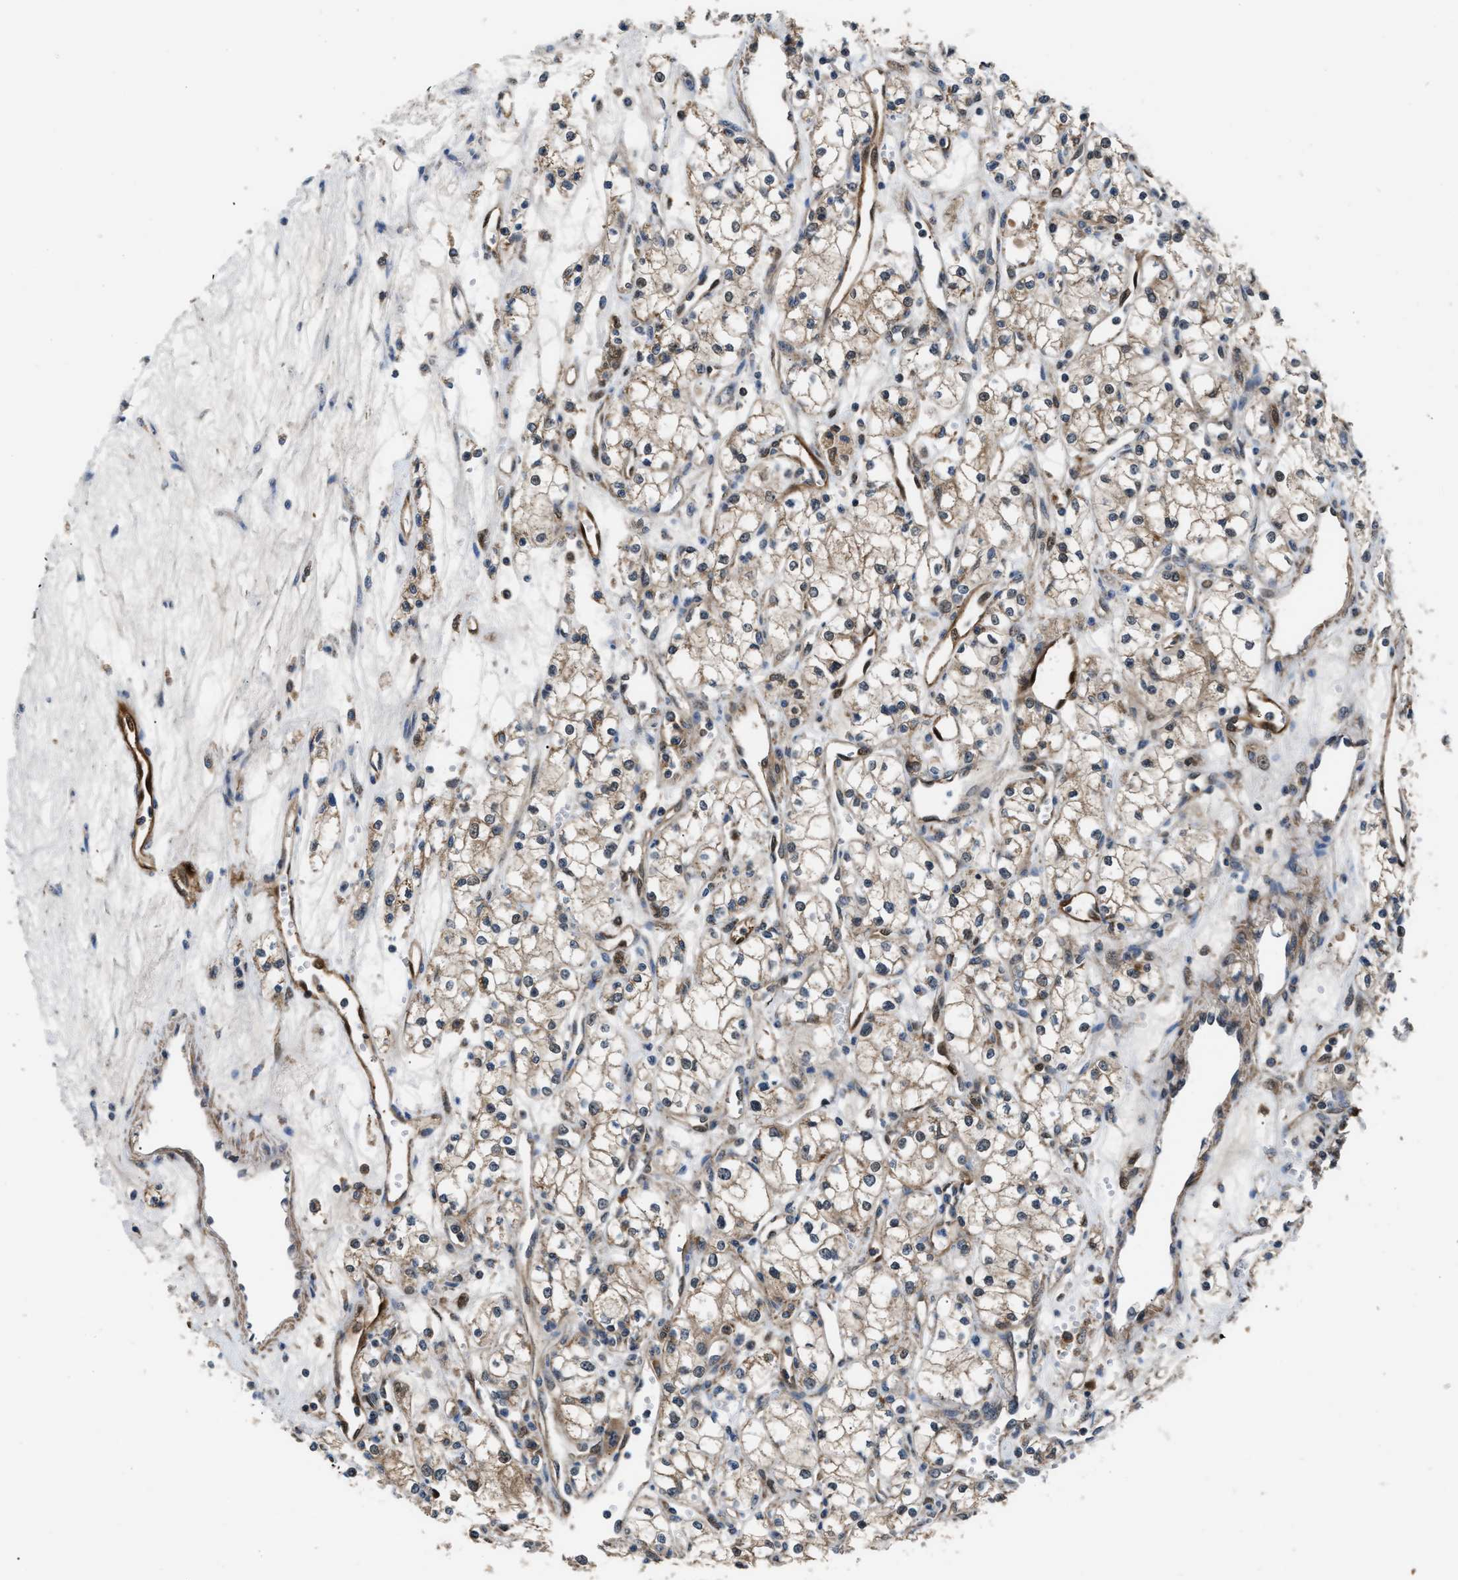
{"staining": {"intensity": "weak", "quantity": ">75%", "location": "cytoplasmic/membranous"}, "tissue": "renal cancer", "cell_type": "Tumor cells", "image_type": "cancer", "snomed": [{"axis": "morphology", "description": "Adenocarcinoma, NOS"}, {"axis": "topography", "description": "Kidney"}], "caption": "Brown immunohistochemical staining in renal adenocarcinoma demonstrates weak cytoplasmic/membranous expression in about >75% of tumor cells.", "gene": "PPA1", "patient": {"sex": "male", "age": 59}}